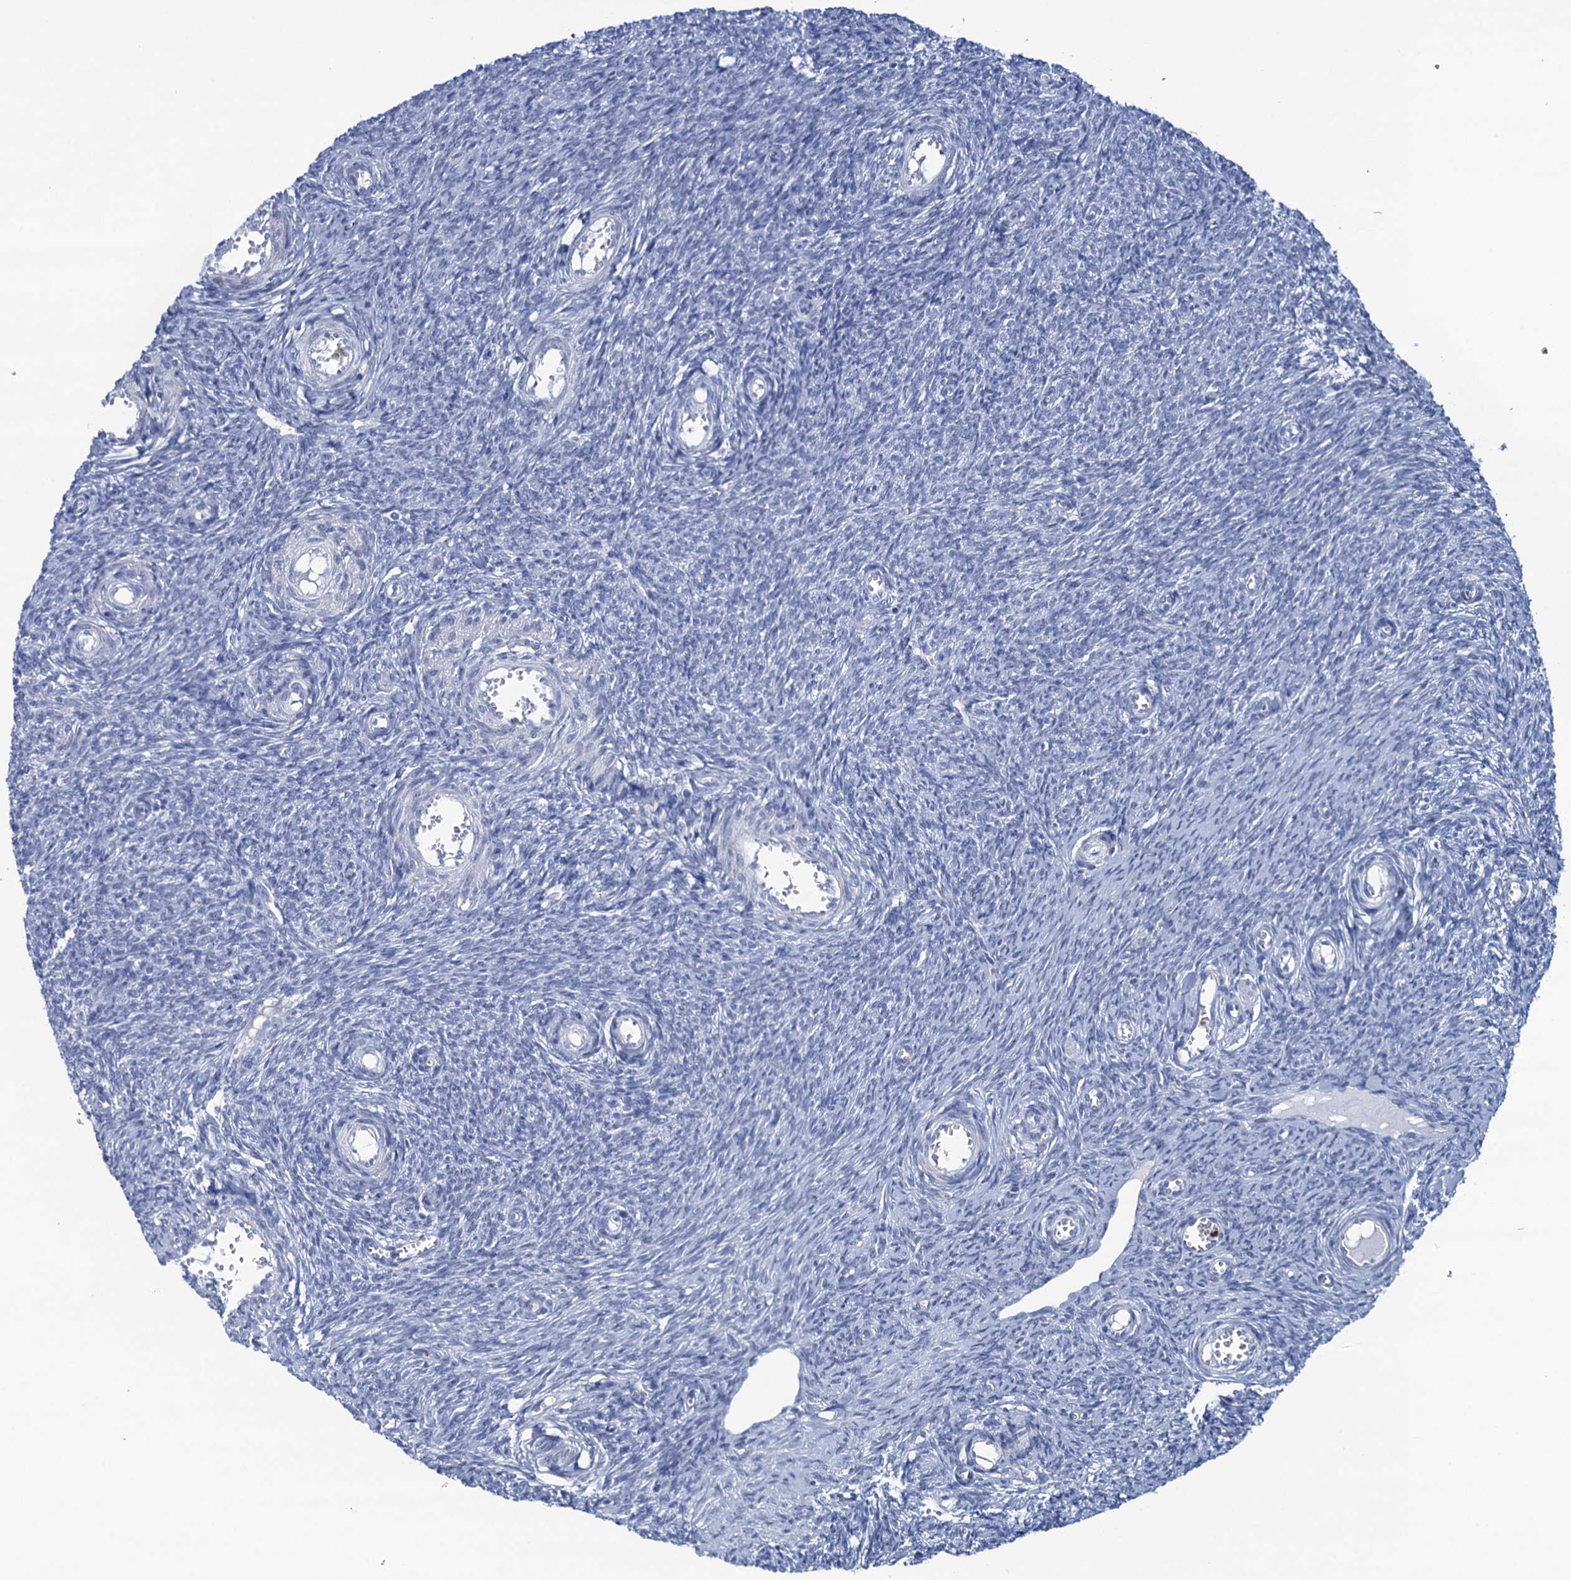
{"staining": {"intensity": "negative", "quantity": "none", "location": "none"}, "tissue": "ovary", "cell_type": "Ovarian stroma cells", "image_type": "normal", "snomed": [{"axis": "morphology", "description": "Normal tissue, NOS"}, {"axis": "topography", "description": "Ovary"}], "caption": "Protein analysis of normal ovary displays no significant staining in ovarian stroma cells. (DAB IHC visualized using brightfield microscopy, high magnification).", "gene": "RHCG", "patient": {"sex": "female", "age": 44}}